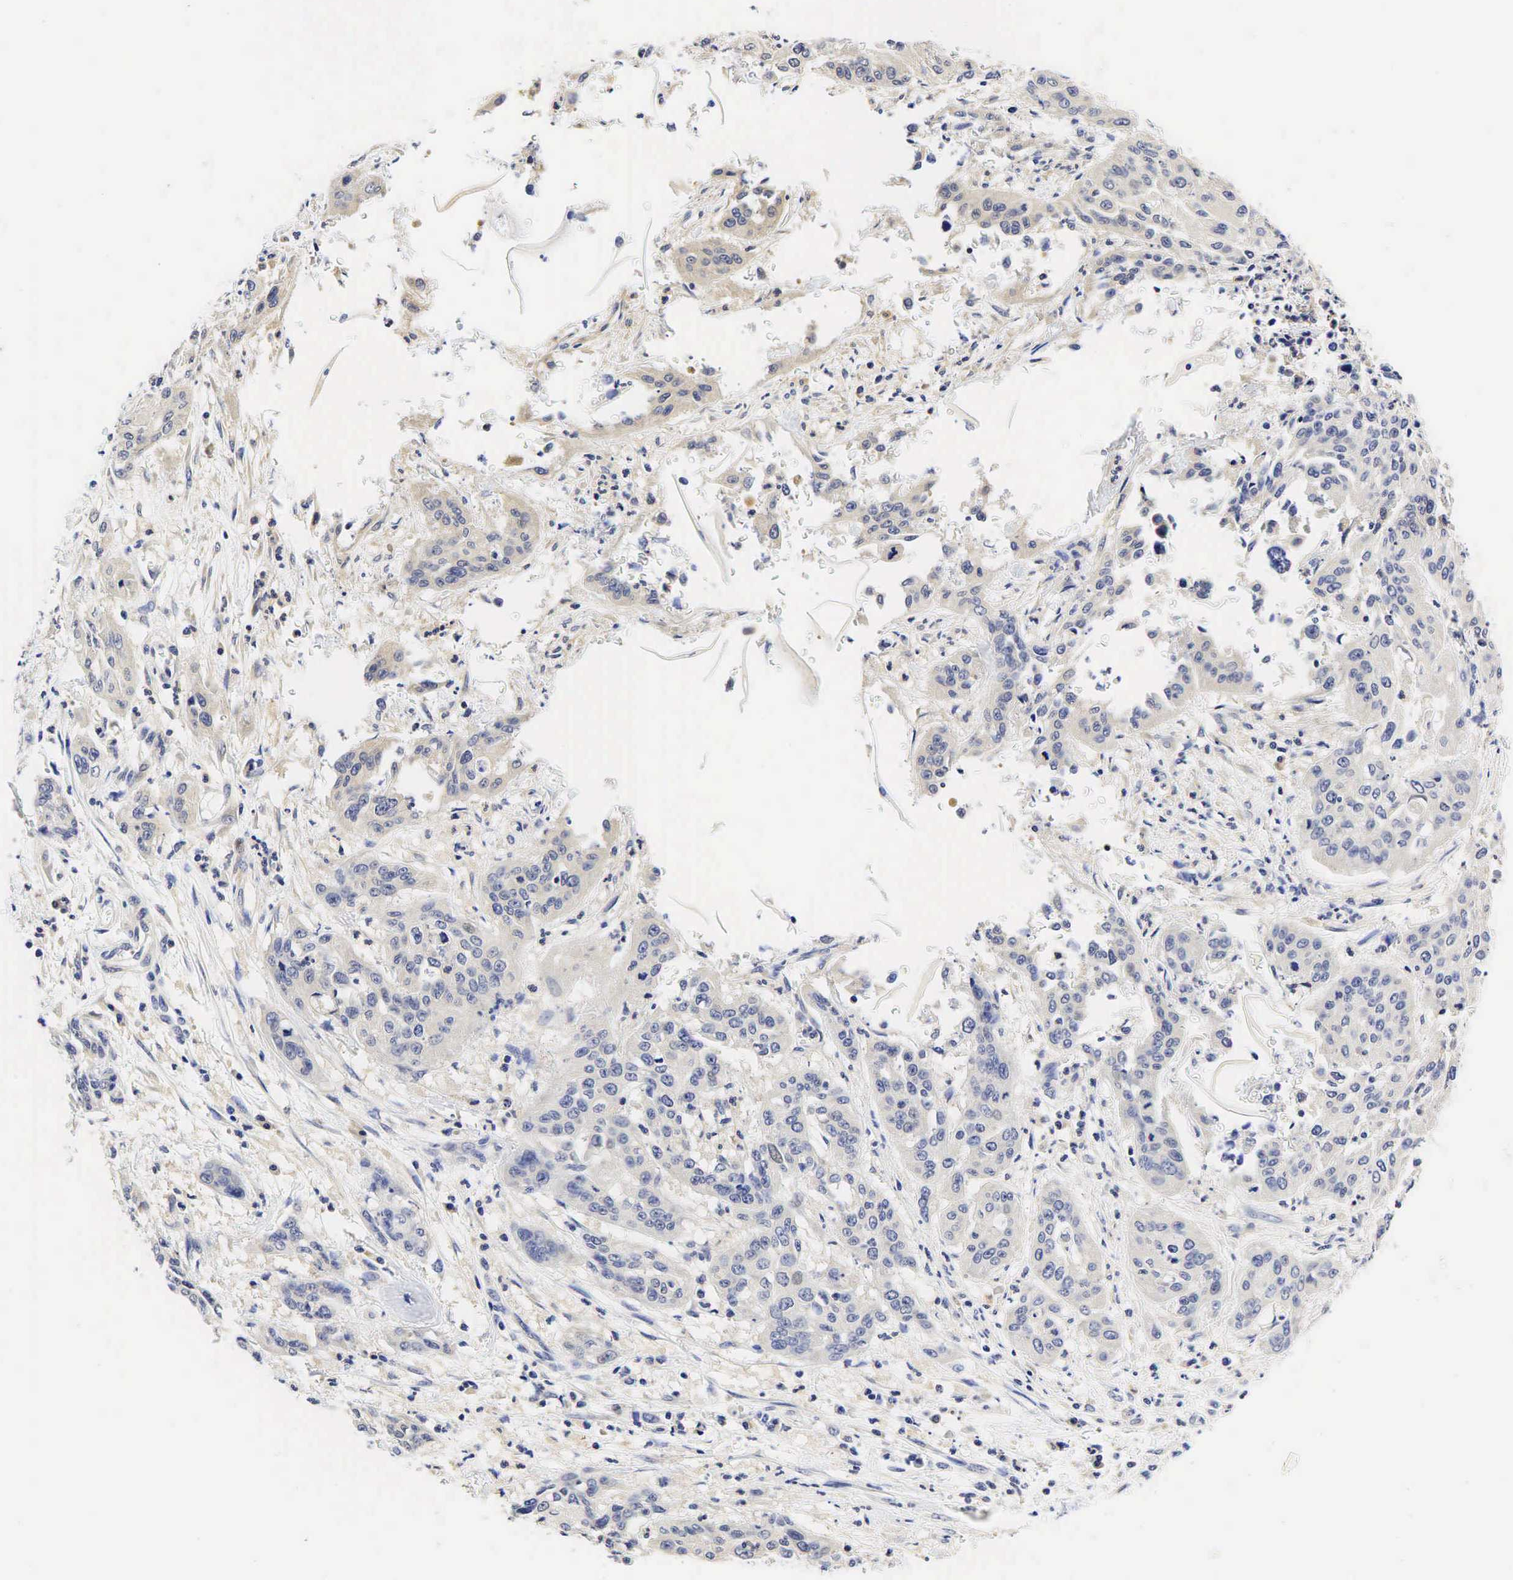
{"staining": {"intensity": "negative", "quantity": "none", "location": "none"}, "tissue": "cervical cancer", "cell_type": "Tumor cells", "image_type": "cancer", "snomed": [{"axis": "morphology", "description": "Squamous cell carcinoma, NOS"}, {"axis": "topography", "description": "Cervix"}], "caption": "A photomicrograph of human cervical squamous cell carcinoma is negative for staining in tumor cells.", "gene": "CCND1", "patient": {"sex": "female", "age": 41}}